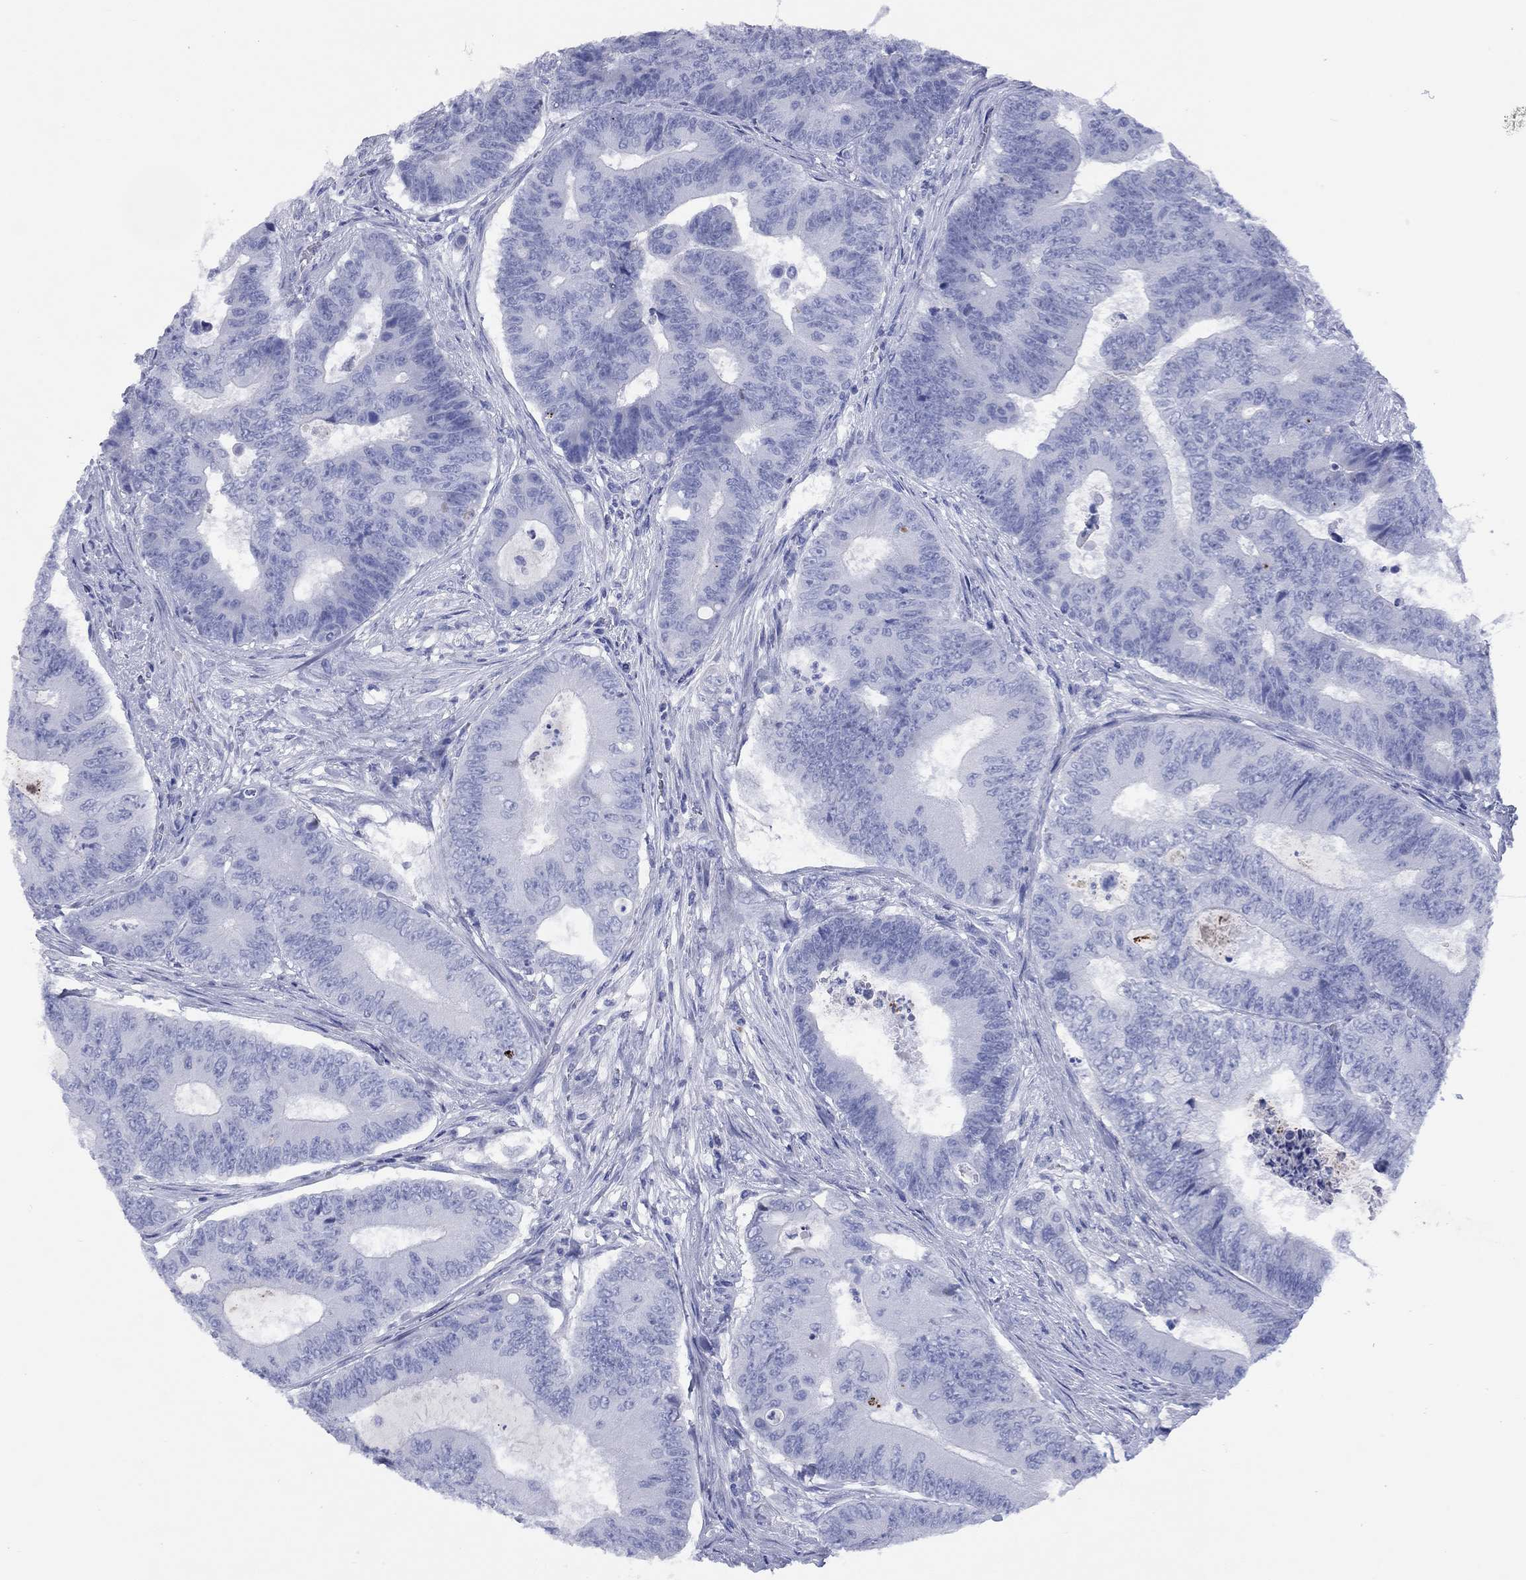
{"staining": {"intensity": "negative", "quantity": "none", "location": "none"}, "tissue": "colorectal cancer", "cell_type": "Tumor cells", "image_type": "cancer", "snomed": [{"axis": "morphology", "description": "Adenocarcinoma, NOS"}, {"axis": "topography", "description": "Colon"}], "caption": "Human adenocarcinoma (colorectal) stained for a protein using immunohistochemistry demonstrates no staining in tumor cells.", "gene": "CCNA1", "patient": {"sex": "female", "age": 48}}